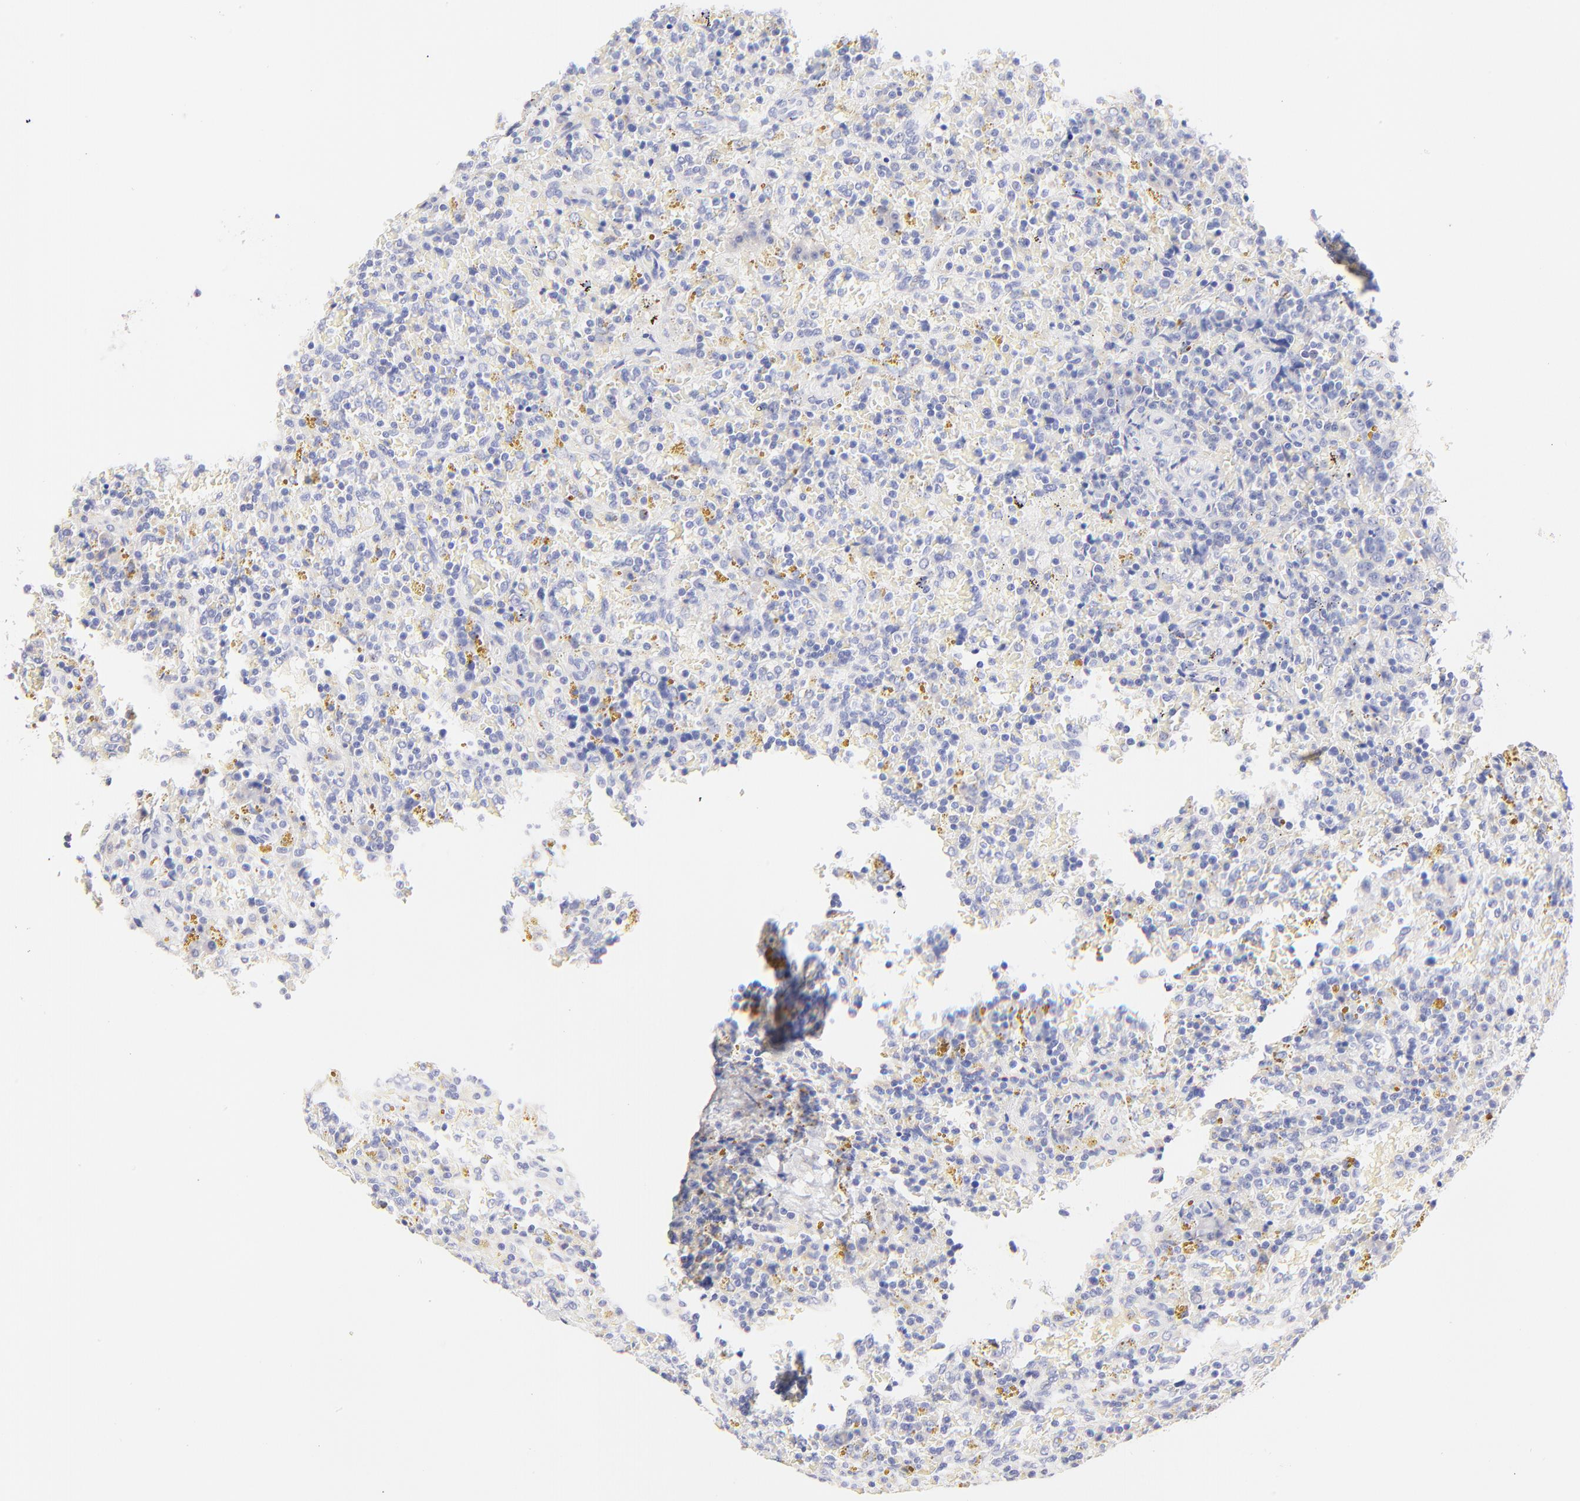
{"staining": {"intensity": "negative", "quantity": "none", "location": "none"}, "tissue": "lymphoma", "cell_type": "Tumor cells", "image_type": "cancer", "snomed": [{"axis": "morphology", "description": "Malignant lymphoma, non-Hodgkin's type, Low grade"}, {"axis": "topography", "description": "Spleen"}], "caption": "Immunohistochemistry (IHC) of lymphoma reveals no staining in tumor cells.", "gene": "RAB3A", "patient": {"sex": "female", "age": 65}}